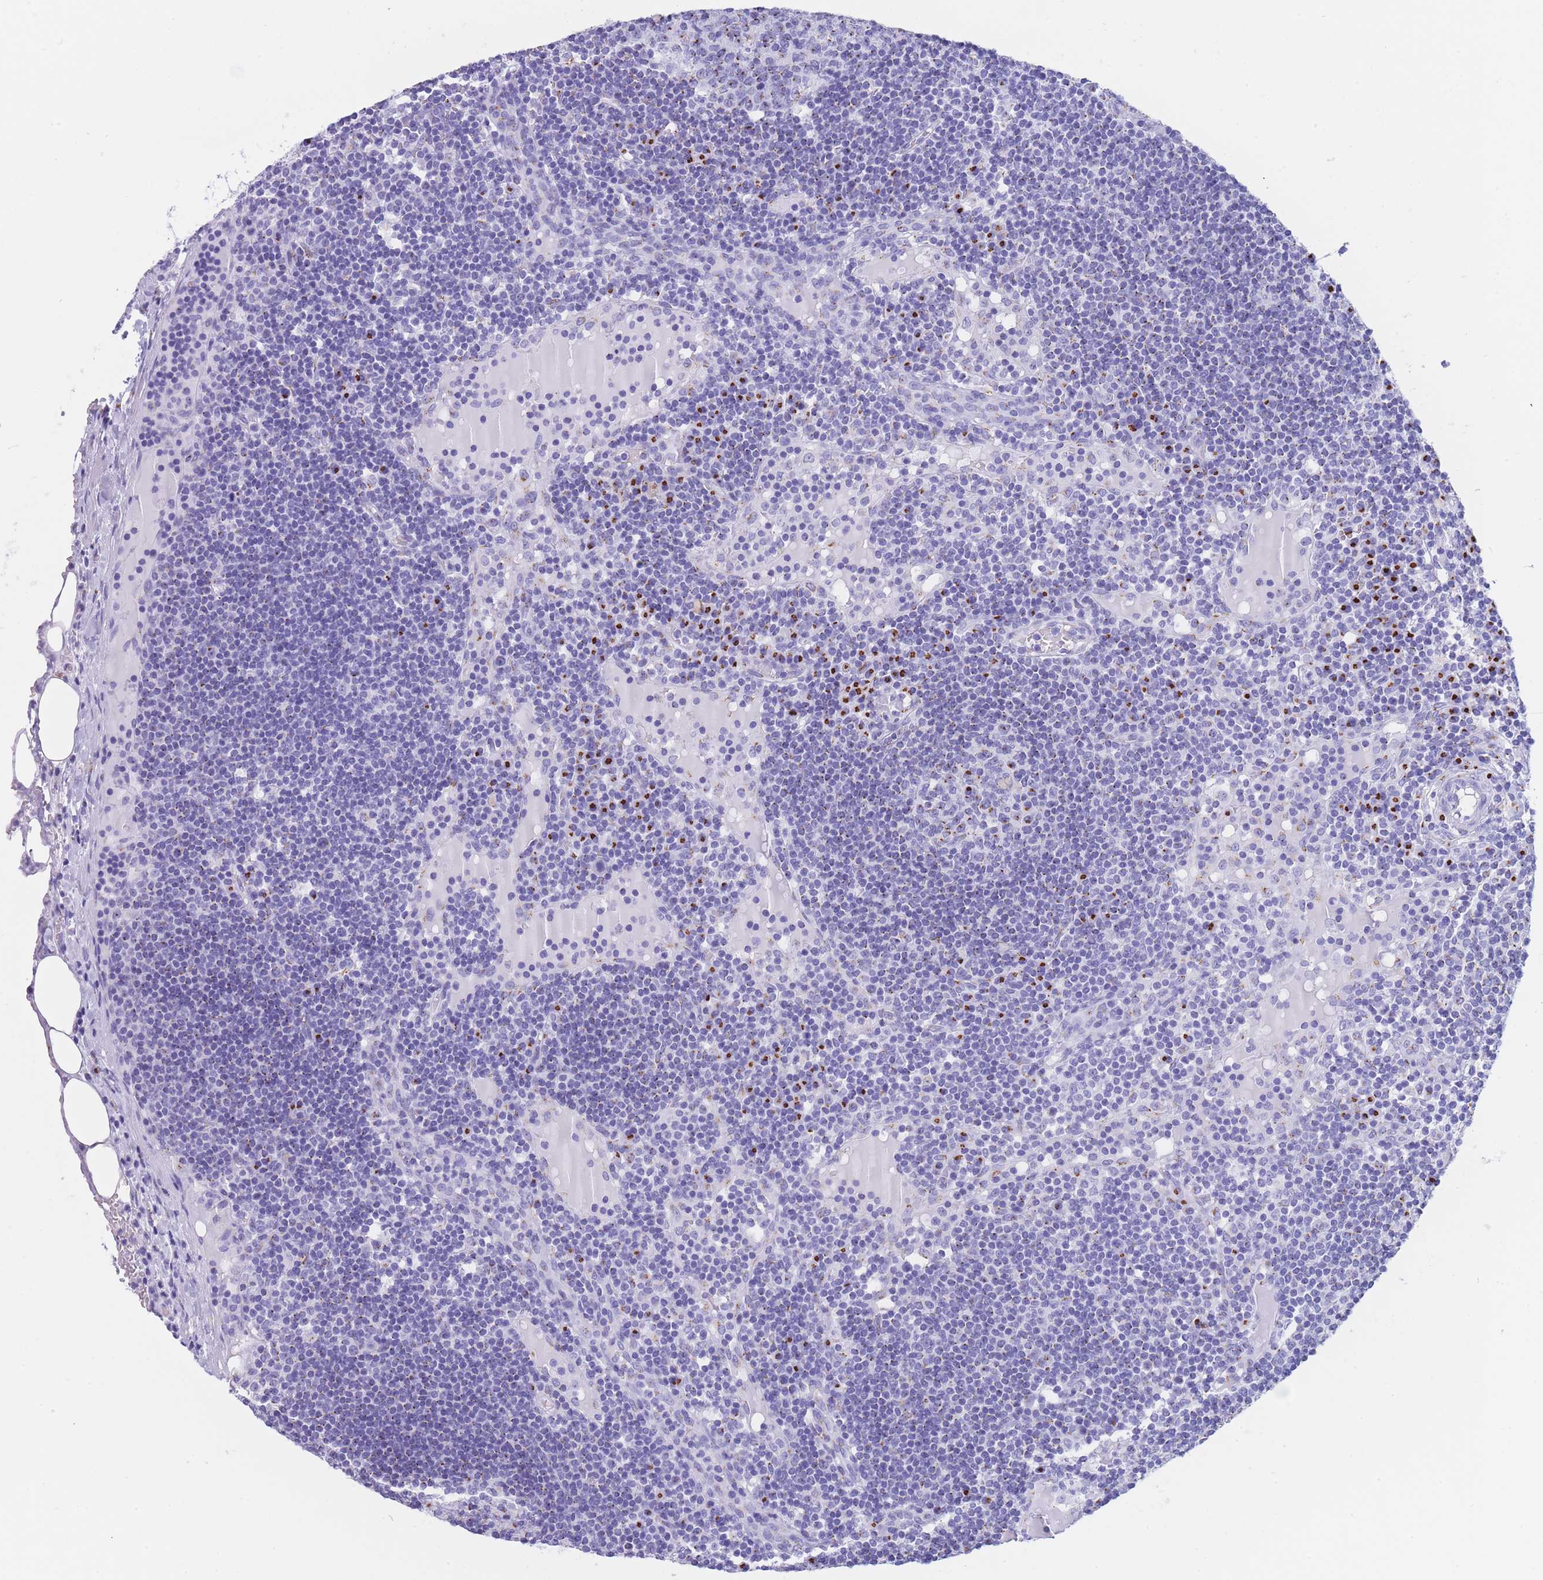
{"staining": {"intensity": "moderate", "quantity": "<25%", "location": "cytoplasmic/membranous"}, "tissue": "lymph node", "cell_type": "Germinal center cells", "image_type": "normal", "snomed": [{"axis": "morphology", "description": "Normal tissue, NOS"}, {"axis": "topography", "description": "Lymph node"}], "caption": "A brown stain highlights moderate cytoplasmic/membranous positivity of a protein in germinal center cells of unremarkable human lymph node.", "gene": "FAM3C", "patient": {"sex": "male", "age": 53}}